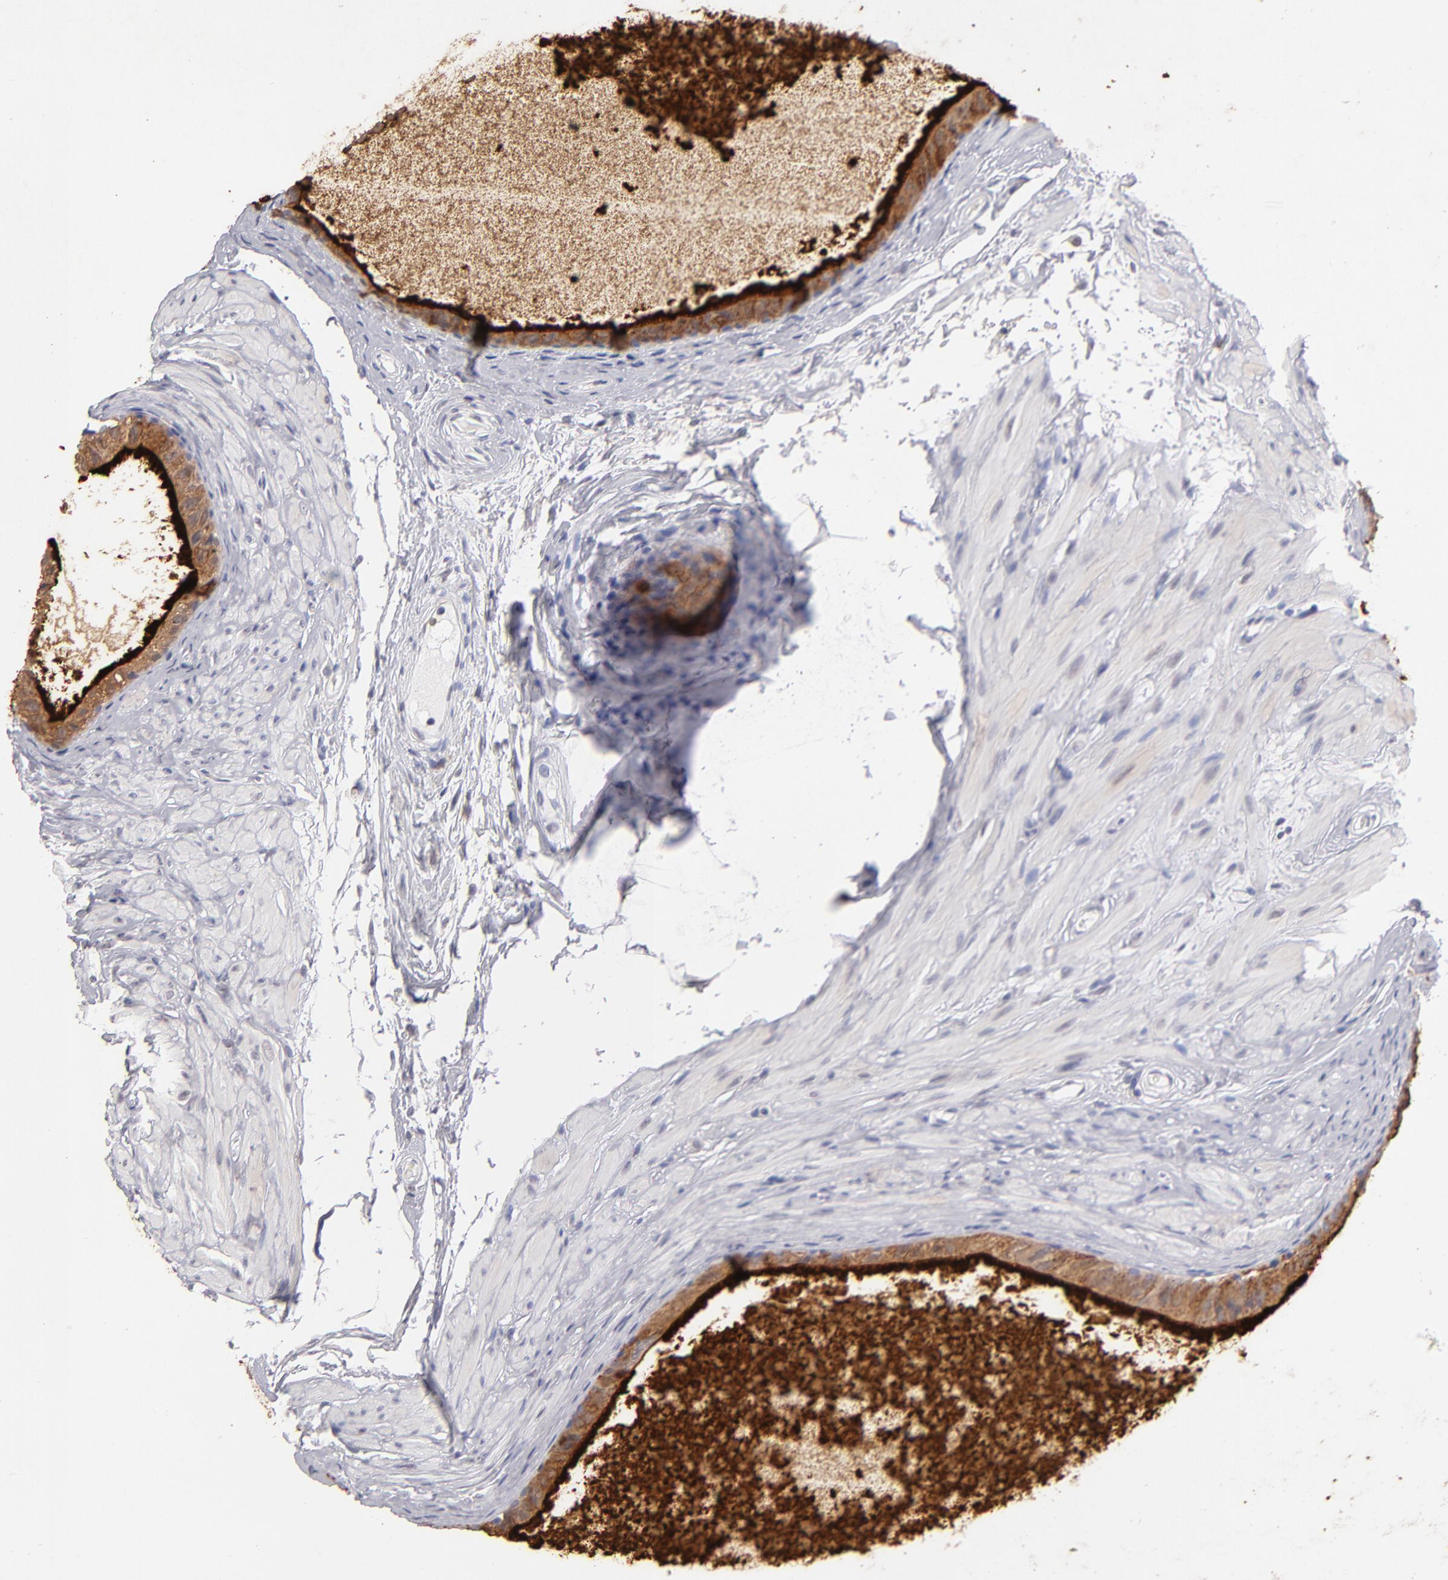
{"staining": {"intensity": "strong", "quantity": ">75%", "location": "cytoplasmic/membranous"}, "tissue": "epididymis", "cell_type": "Glandular cells", "image_type": "normal", "snomed": [{"axis": "morphology", "description": "Normal tissue, NOS"}, {"axis": "topography", "description": "Epididymis"}], "caption": "Human epididymis stained for a protein (brown) displays strong cytoplasmic/membranous positive positivity in approximately >75% of glandular cells.", "gene": "MGAM", "patient": {"sex": "male", "age": 77}}